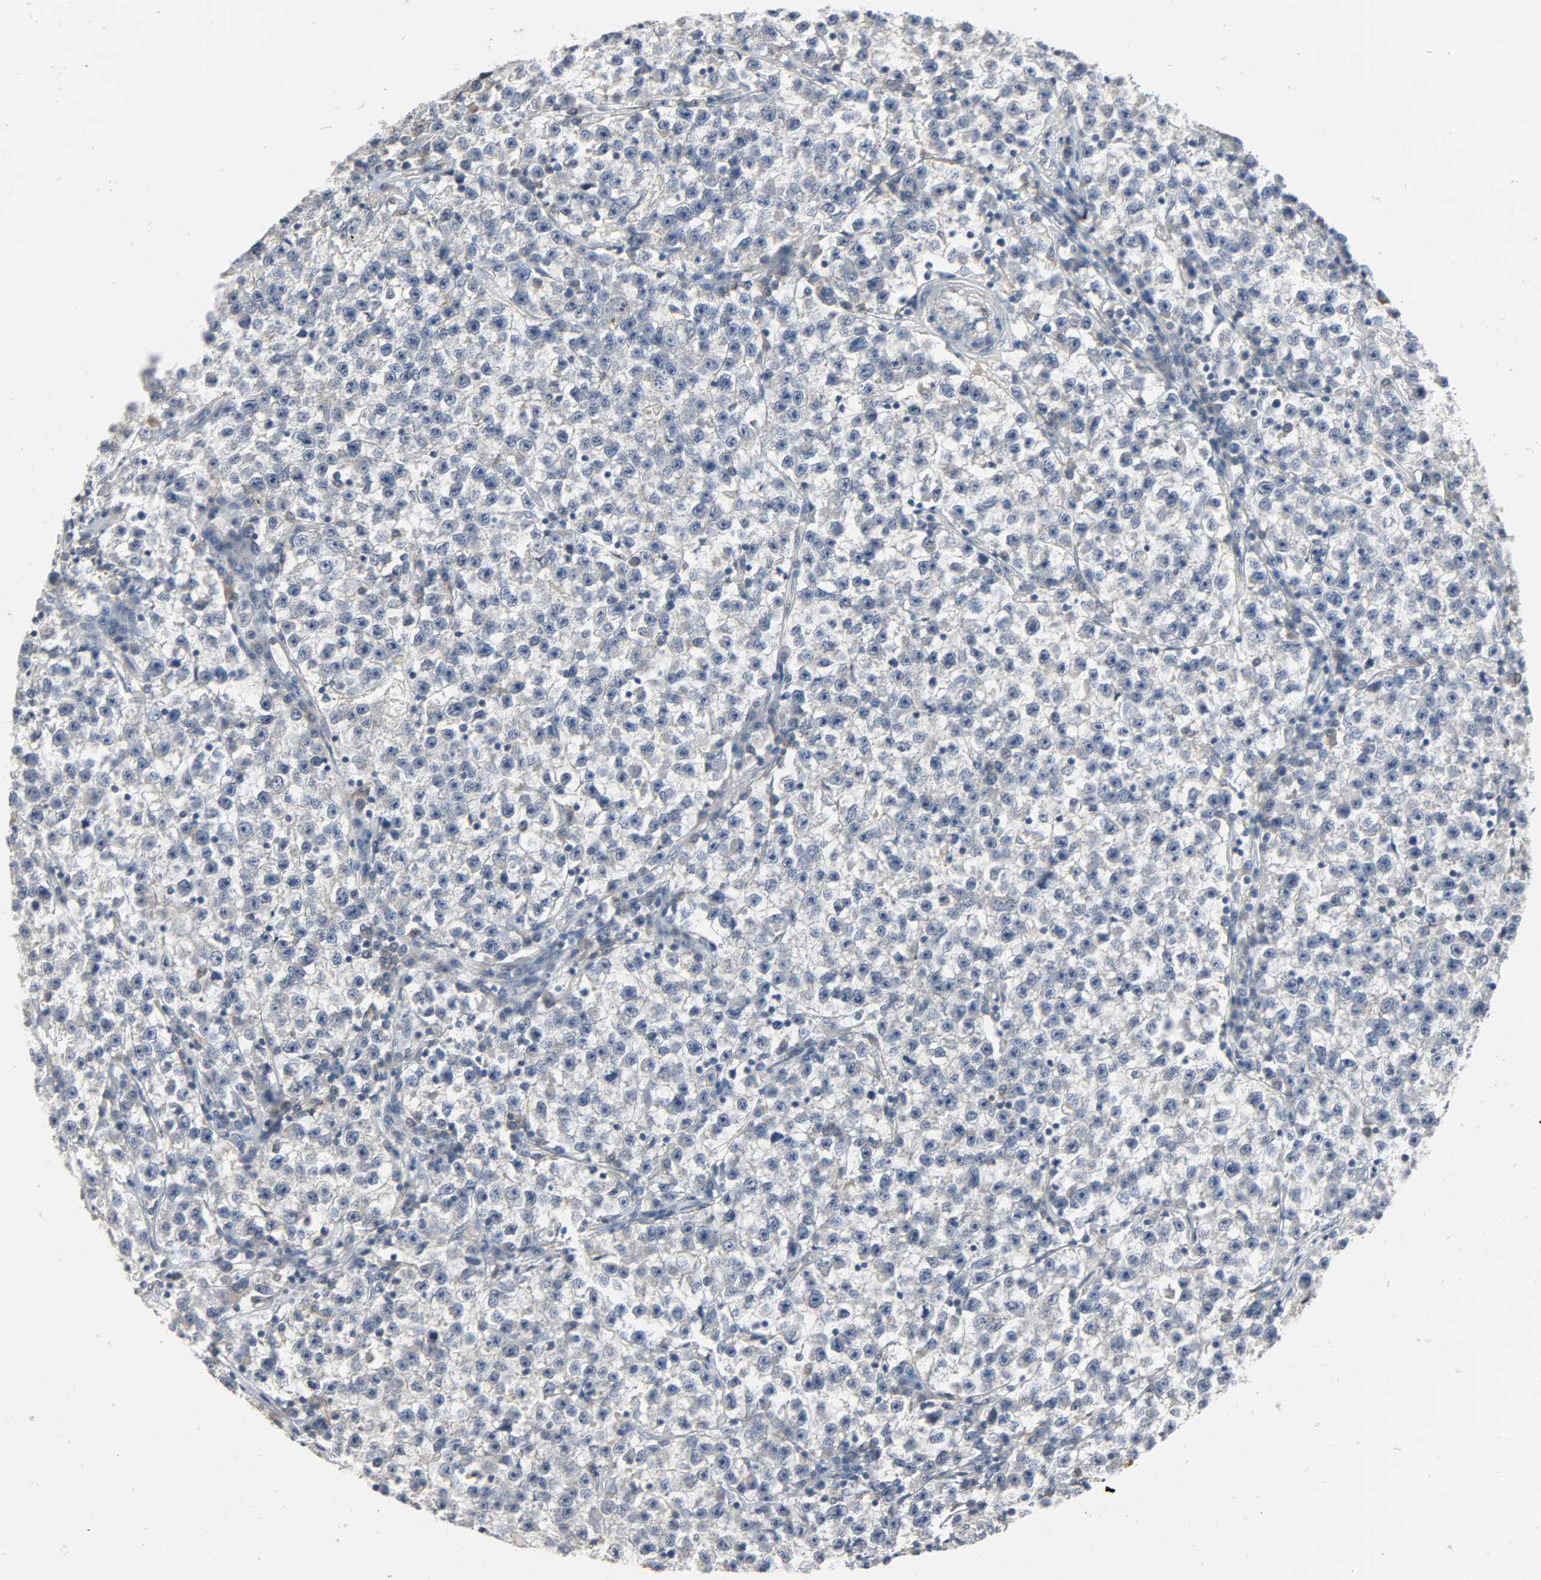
{"staining": {"intensity": "negative", "quantity": "none", "location": "none"}, "tissue": "testis cancer", "cell_type": "Tumor cells", "image_type": "cancer", "snomed": [{"axis": "morphology", "description": "Seminoma, NOS"}, {"axis": "topography", "description": "Testis"}], "caption": "Micrograph shows no significant protein staining in tumor cells of testis seminoma.", "gene": "LIMCH1", "patient": {"sex": "male", "age": 22}}